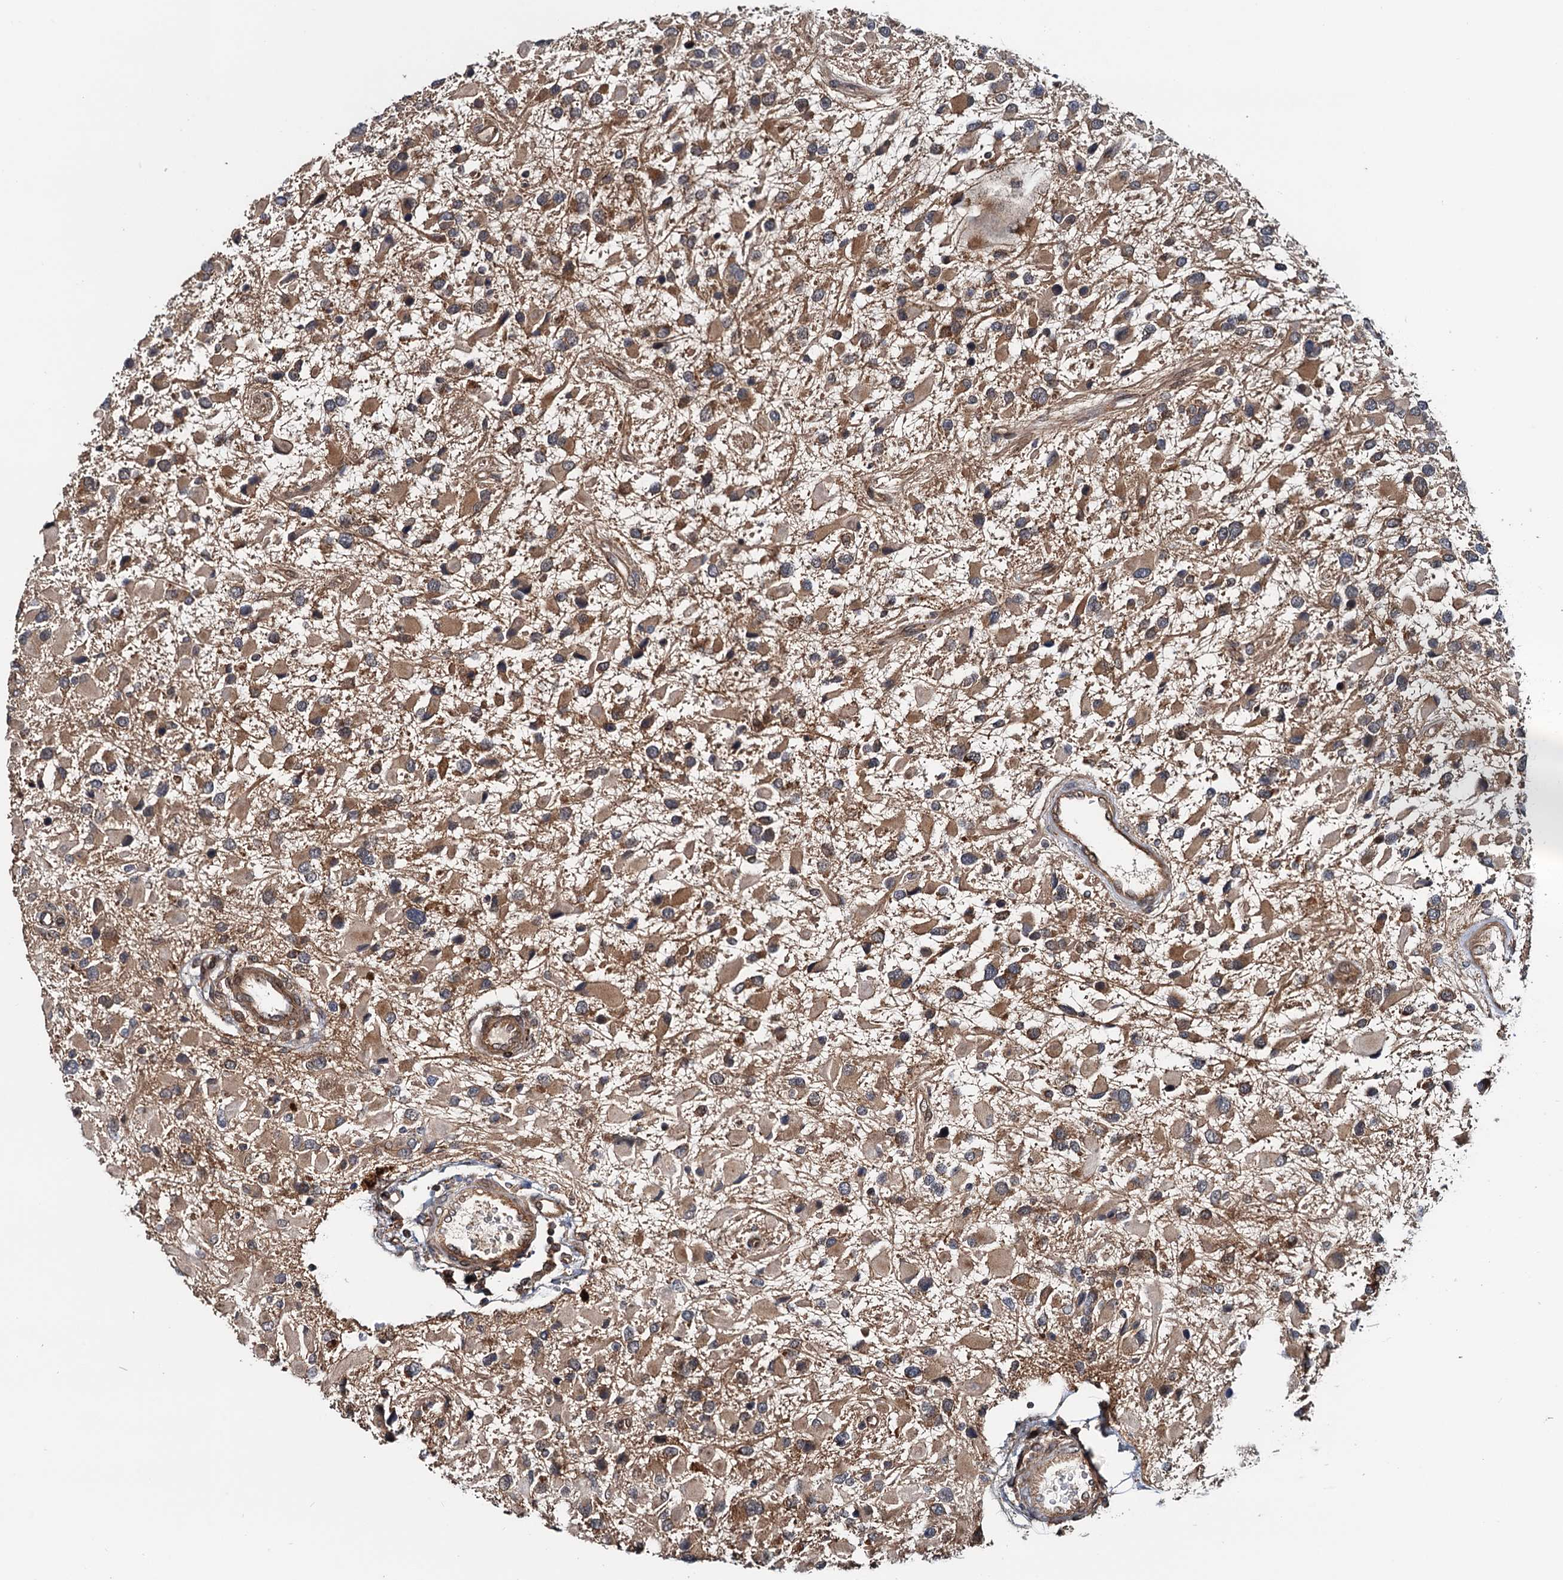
{"staining": {"intensity": "moderate", "quantity": ">75%", "location": "cytoplasmic/membranous"}, "tissue": "glioma", "cell_type": "Tumor cells", "image_type": "cancer", "snomed": [{"axis": "morphology", "description": "Glioma, malignant, High grade"}, {"axis": "topography", "description": "Brain"}], "caption": "A brown stain highlights moderate cytoplasmic/membranous staining of a protein in malignant glioma (high-grade) tumor cells.", "gene": "AAGAB", "patient": {"sex": "male", "age": 53}}